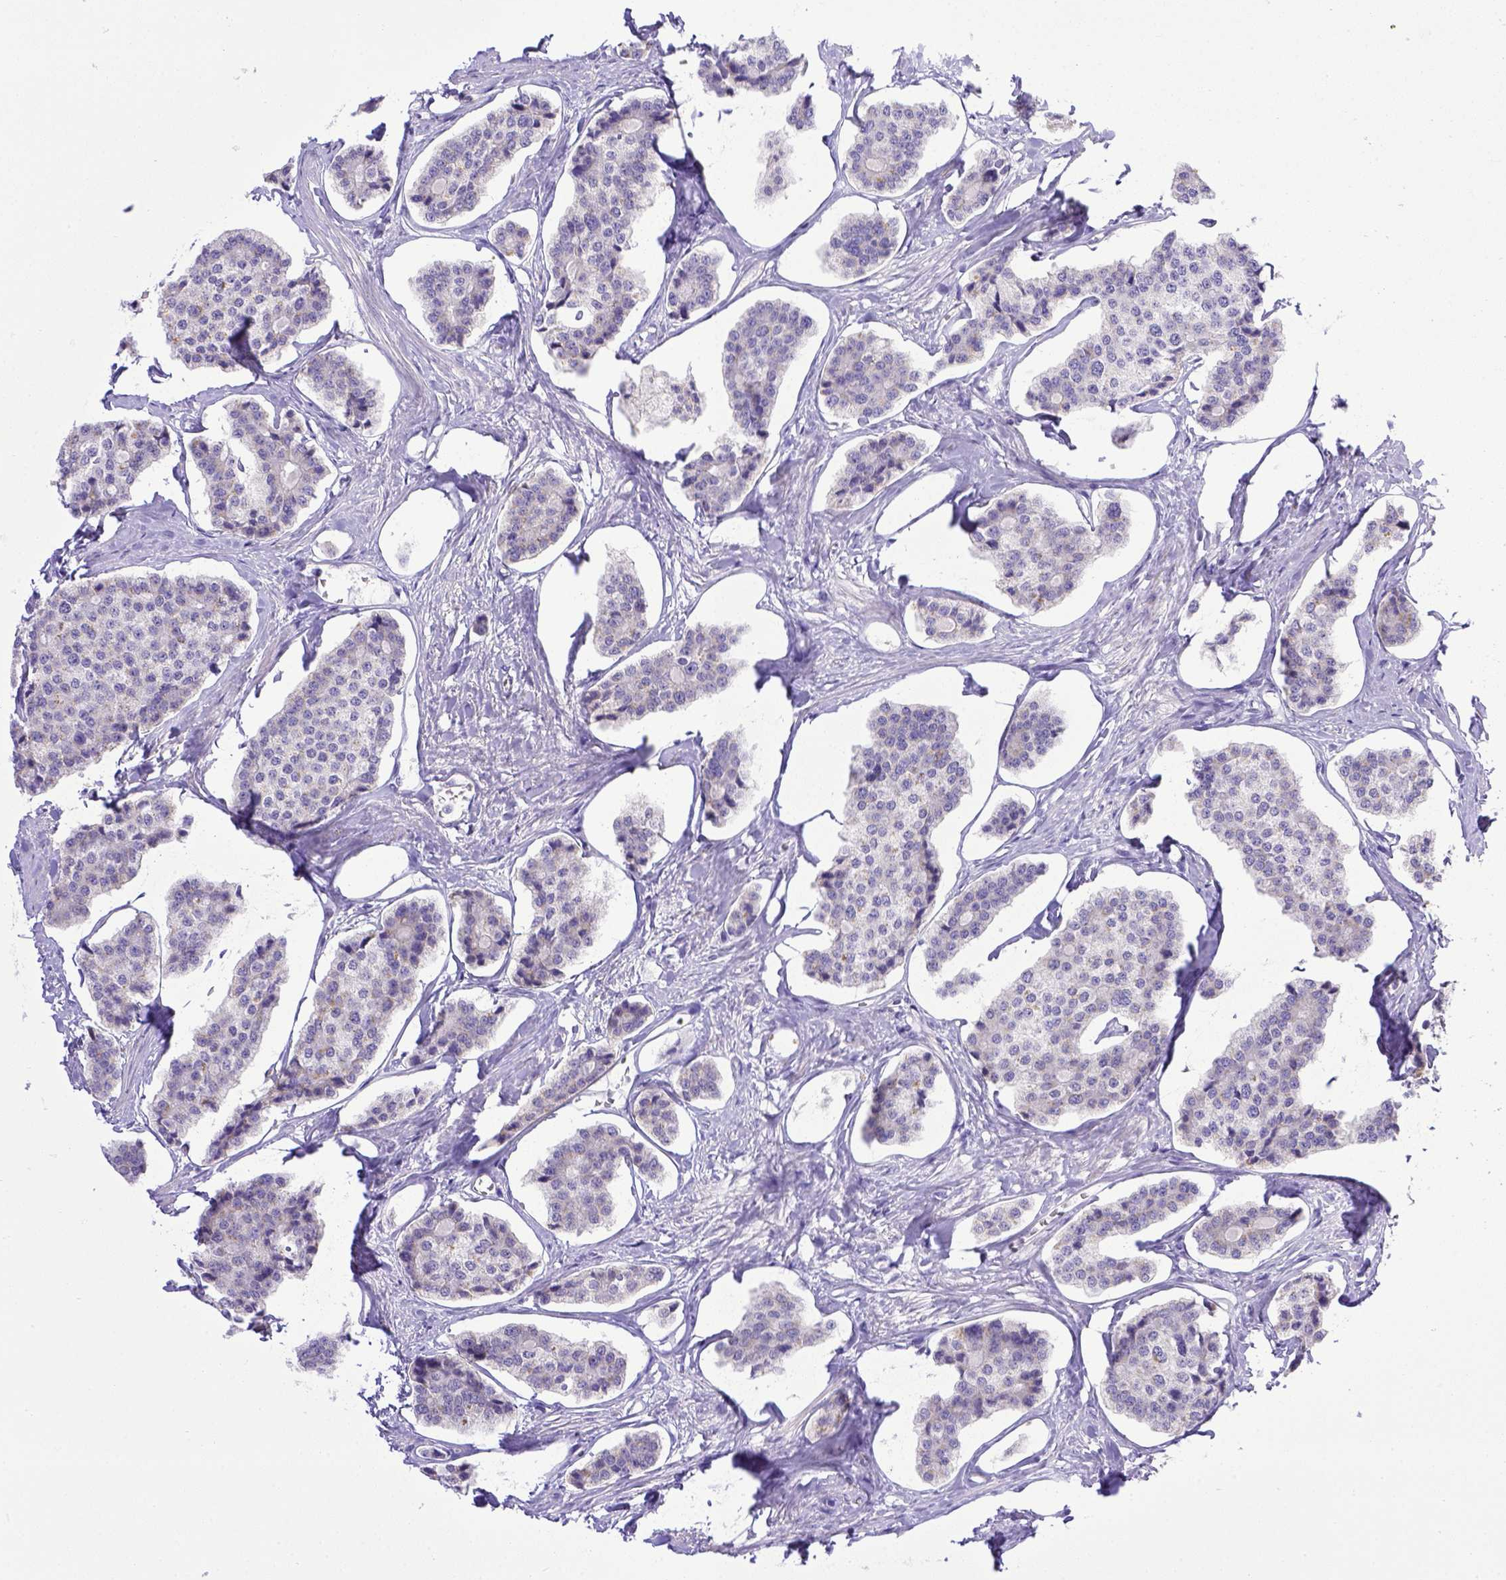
{"staining": {"intensity": "negative", "quantity": "none", "location": "none"}, "tissue": "carcinoid", "cell_type": "Tumor cells", "image_type": "cancer", "snomed": [{"axis": "morphology", "description": "Carcinoid, malignant, NOS"}, {"axis": "topography", "description": "Small intestine"}], "caption": "Carcinoid was stained to show a protein in brown. There is no significant staining in tumor cells.", "gene": "BTN1A1", "patient": {"sex": "female", "age": 65}}